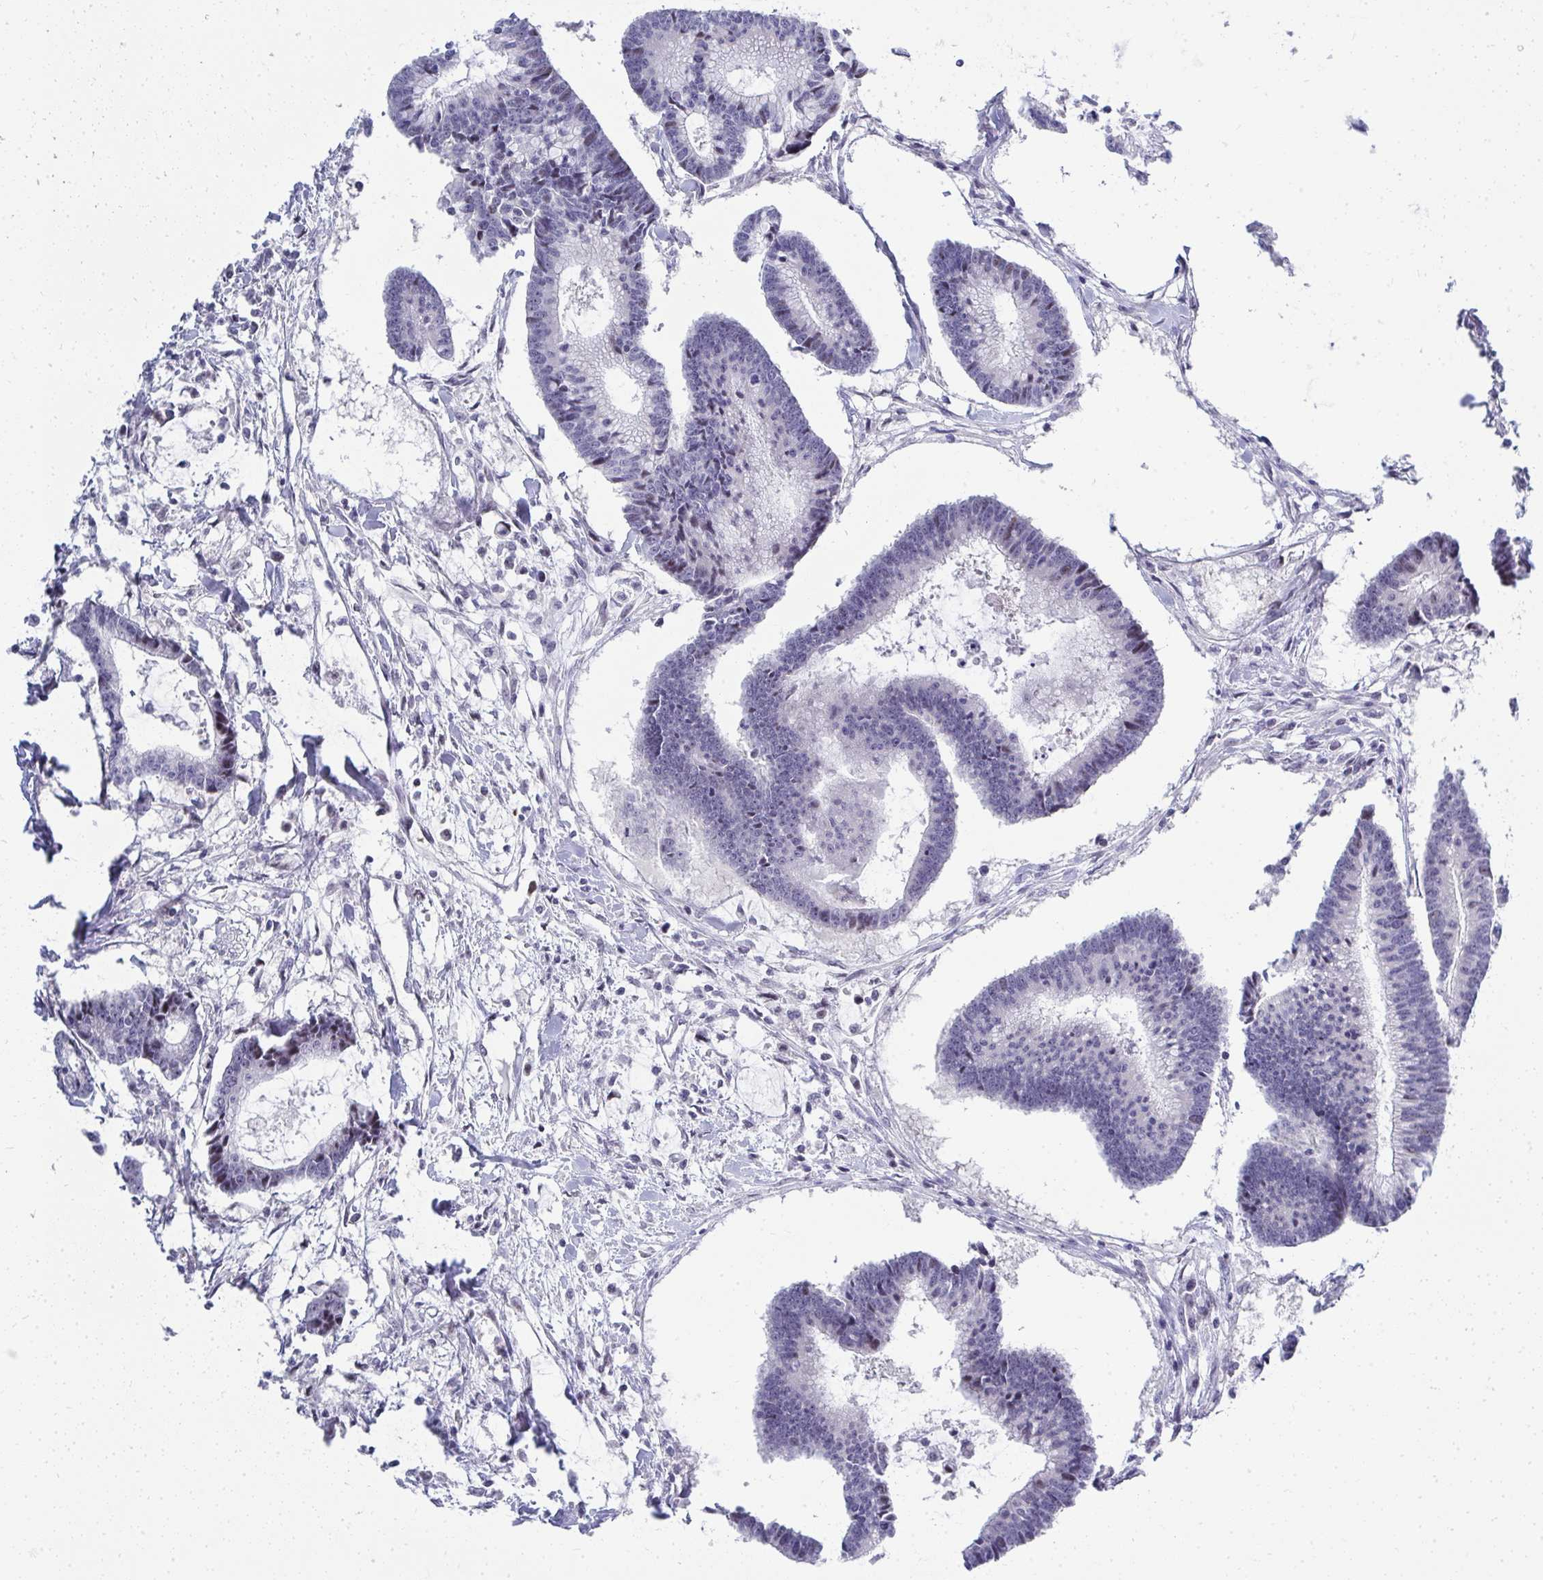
{"staining": {"intensity": "negative", "quantity": "none", "location": "none"}, "tissue": "colorectal cancer", "cell_type": "Tumor cells", "image_type": "cancer", "snomed": [{"axis": "morphology", "description": "Adenocarcinoma, NOS"}, {"axis": "topography", "description": "Colon"}], "caption": "A photomicrograph of colorectal cancer stained for a protein reveals no brown staining in tumor cells.", "gene": "EID3", "patient": {"sex": "female", "age": 78}}